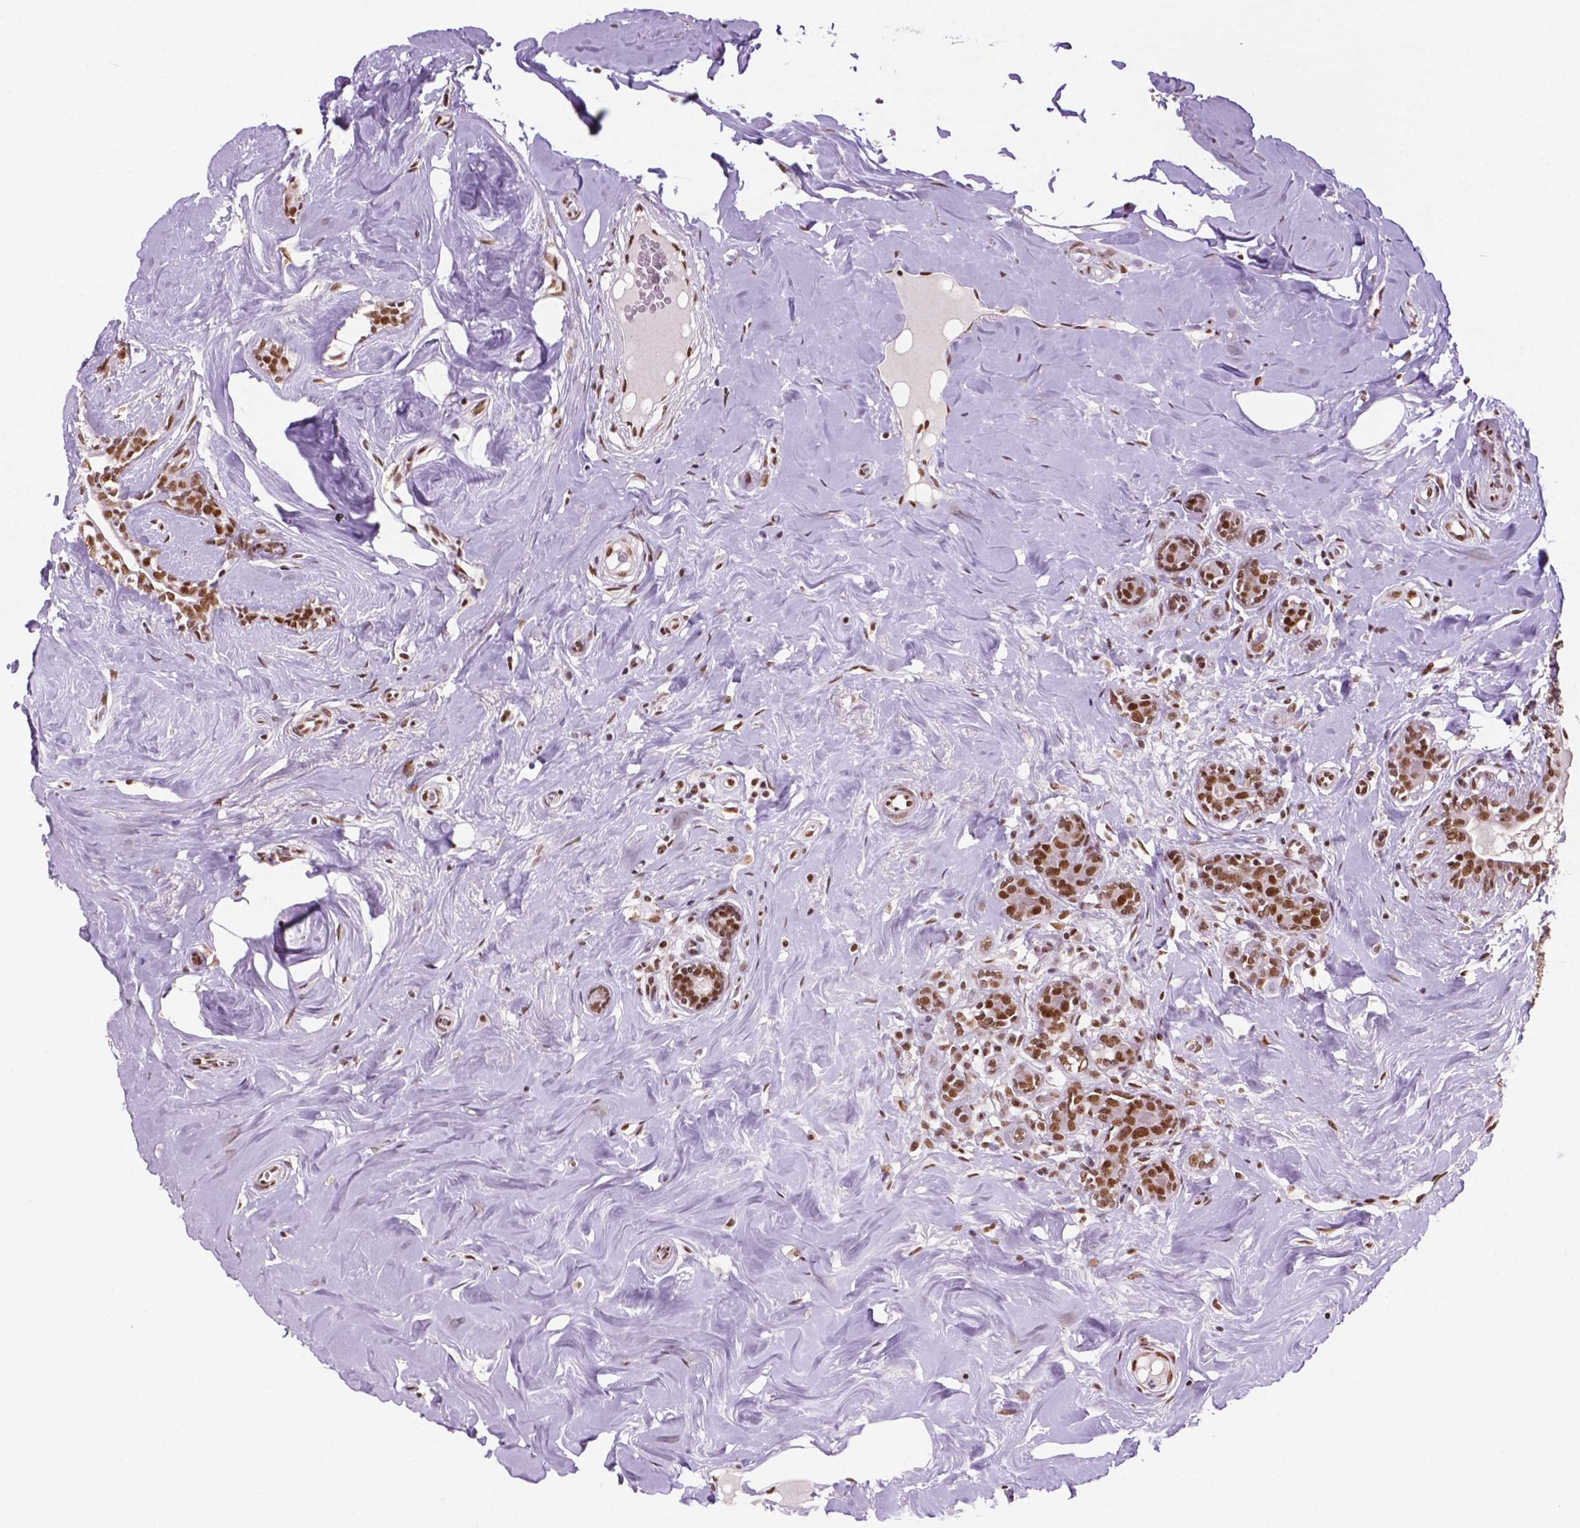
{"staining": {"intensity": "moderate", "quantity": "<25%", "location": "nuclear"}, "tissue": "breast cancer", "cell_type": "Tumor cells", "image_type": "cancer", "snomed": [{"axis": "morphology", "description": "Normal tissue, NOS"}, {"axis": "morphology", "description": "Duct carcinoma"}, {"axis": "topography", "description": "Breast"}], "caption": "This is a photomicrograph of immunohistochemistry (IHC) staining of breast invasive ductal carcinoma, which shows moderate expression in the nuclear of tumor cells.", "gene": "MLH1", "patient": {"sex": "female", "age": 43}}